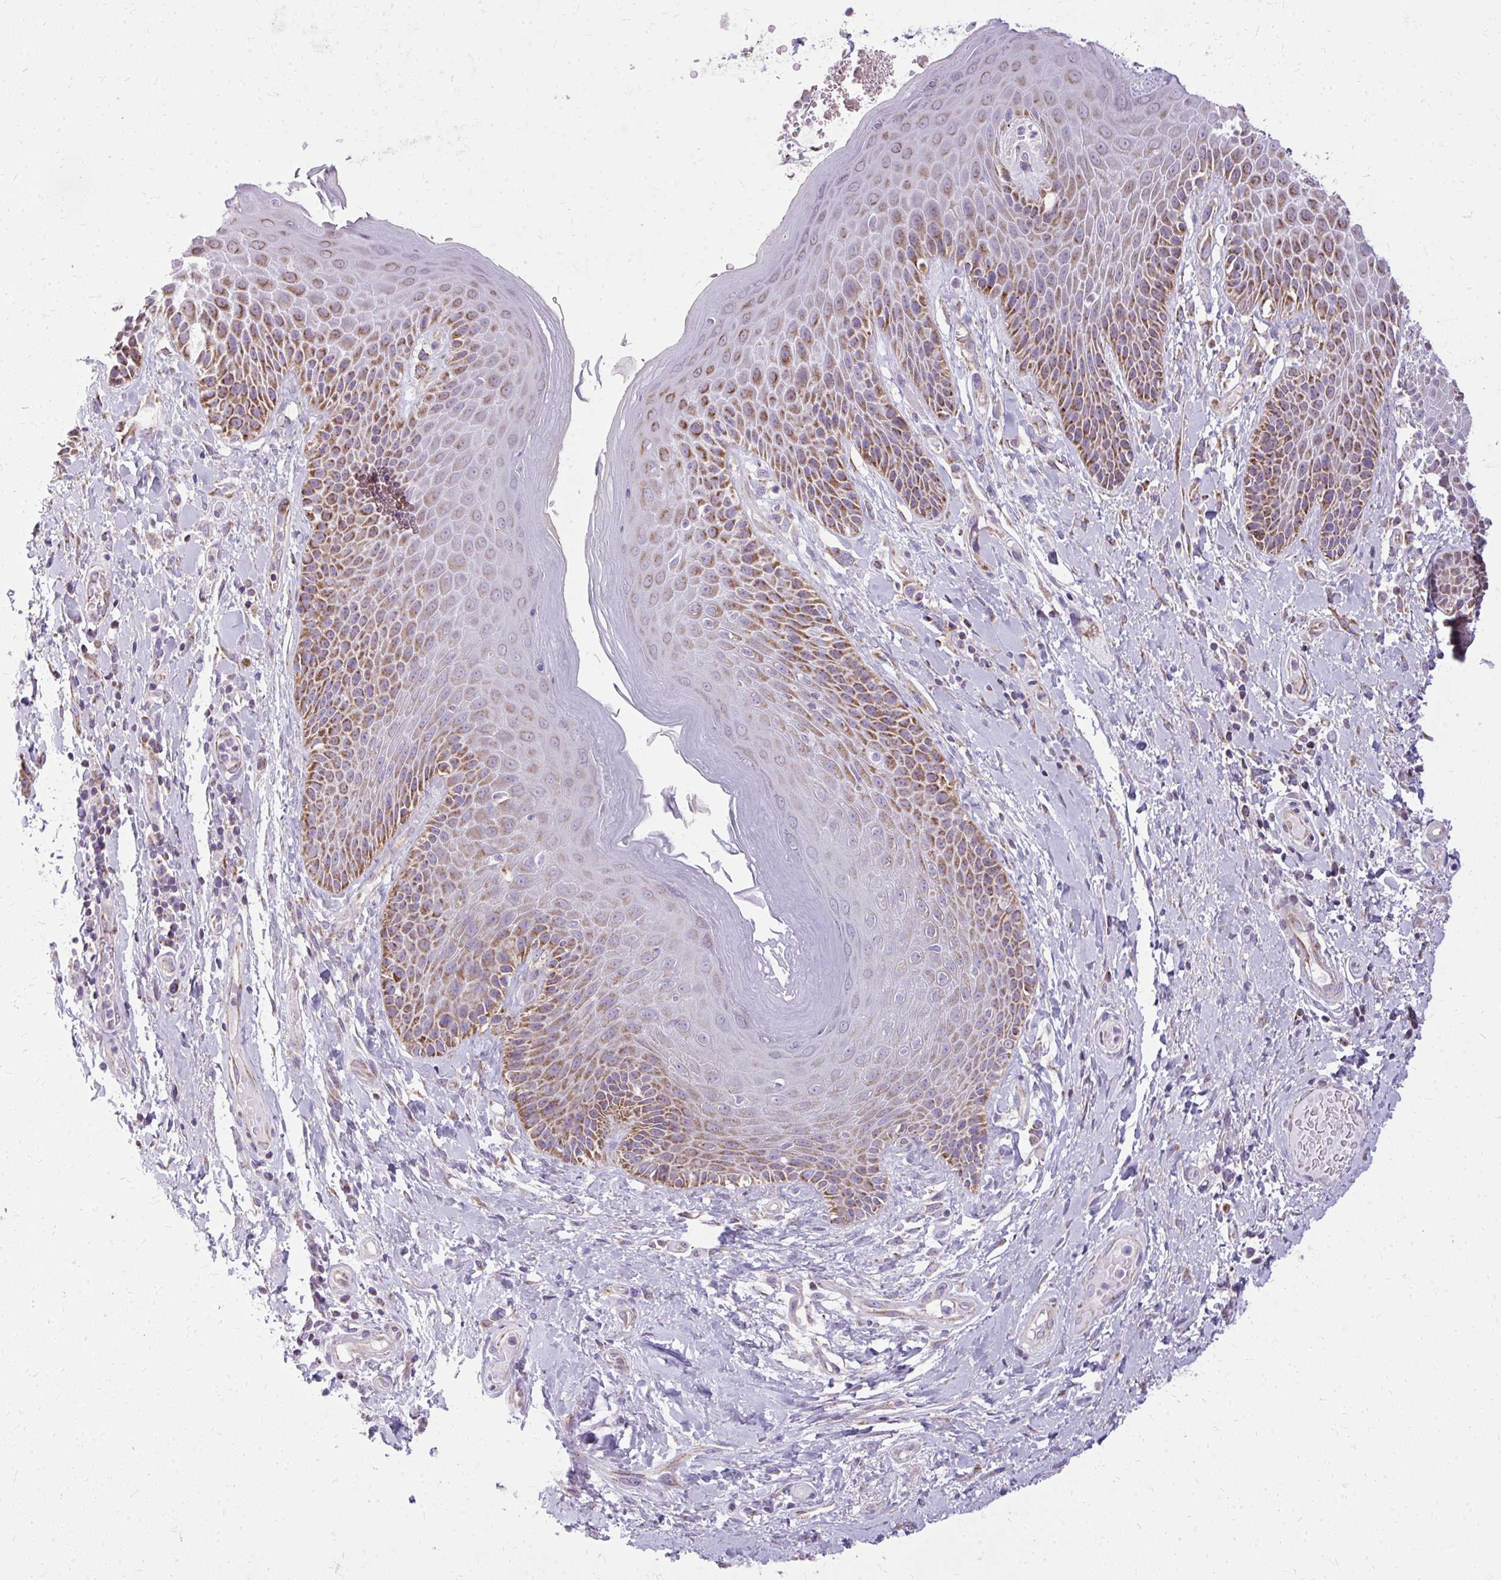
{"staining": {"intensity": "moderate", "quantity": "25%-75%", "location": "cytoplasmic/membranous"}, "tissue": "skin", "cell_type": "Epidermal cells", "image_type": "normal", "snomed": [{"axis": "morphology", "description": "Normal tissue, NOS"}, {"axis": "topography", "description": "Anal"}, {"axis": "topography", "description": "Peripheral nerve tissue"}], "caption": "Unremarkable skin was stained to show a protein in brown. There is medium levels of moderate cytoplasmic/membranous expression in about 25%-75% of epidermal cells. Using DAB (brown) and hematoxylin (blue) stains, captured at high magnification using brightfield microscopy.", "gene": "IFIT1", "patient": {"sex": "male", "age": 51}}